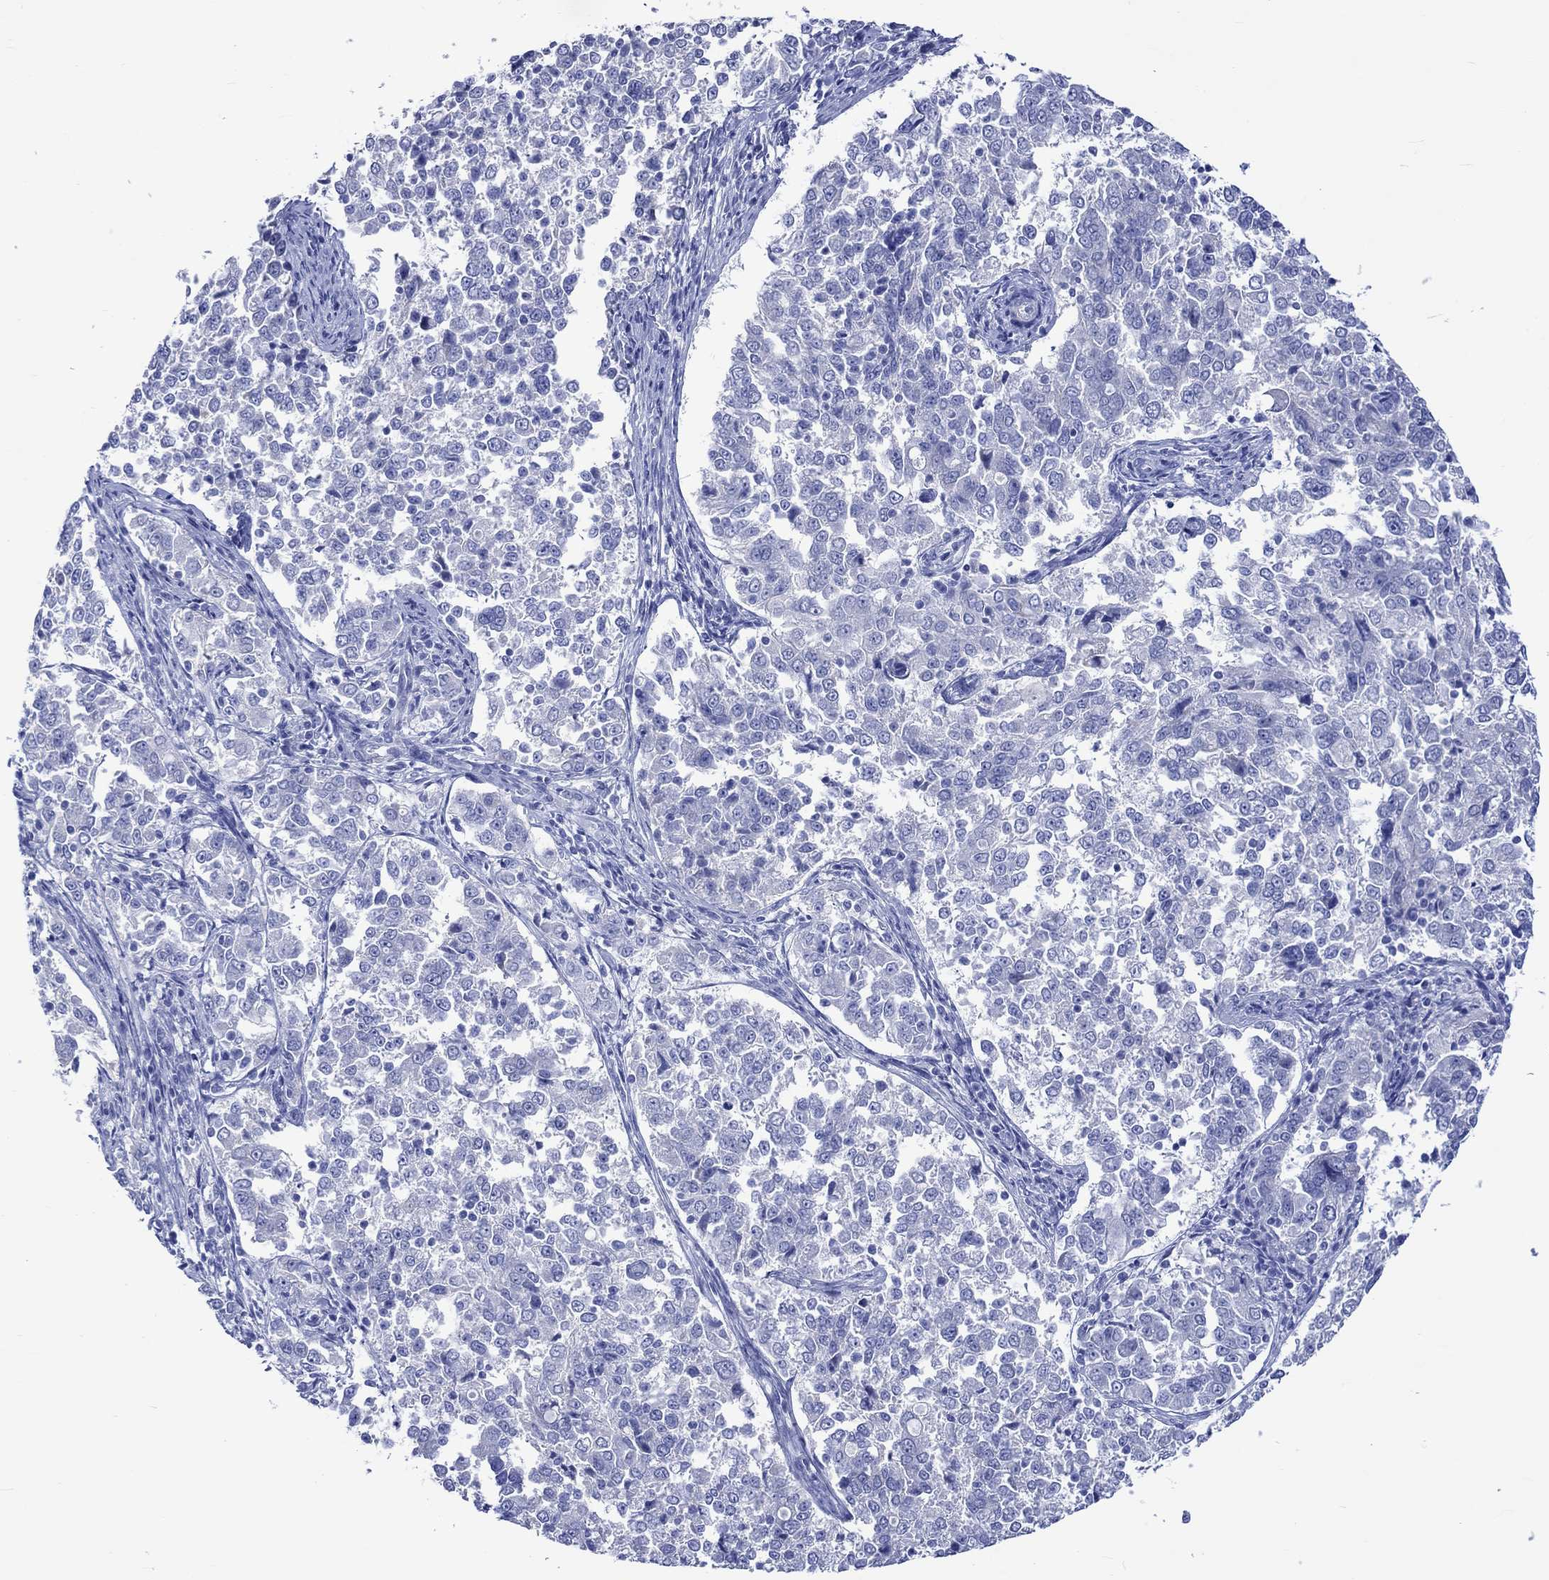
{"staining": {"intensity": "negative", "quantity": "none", "location": "none"}, "tissue": "endometrial cancer", "cell_type": "Tumor cells", "image_type": "cancer", "snomed": [{"axis": "morphology", "description": "Adenocarcinoma, NOS"}, {"axis": "topography", "description": "Endometrium"}], "caption": "Immunohistochemistry image of neoplastic tissue: adenocarcinoma (endometrial) stained with DAB (3,3'-diaminobenzidine) exhibits no significant protein expression in tumor cells. (Immunohistochemistry (ihc), brightfield microscopy, high magnification).", "gene": "HARBI1", "patient": {"sex": "female", "age": 43}}